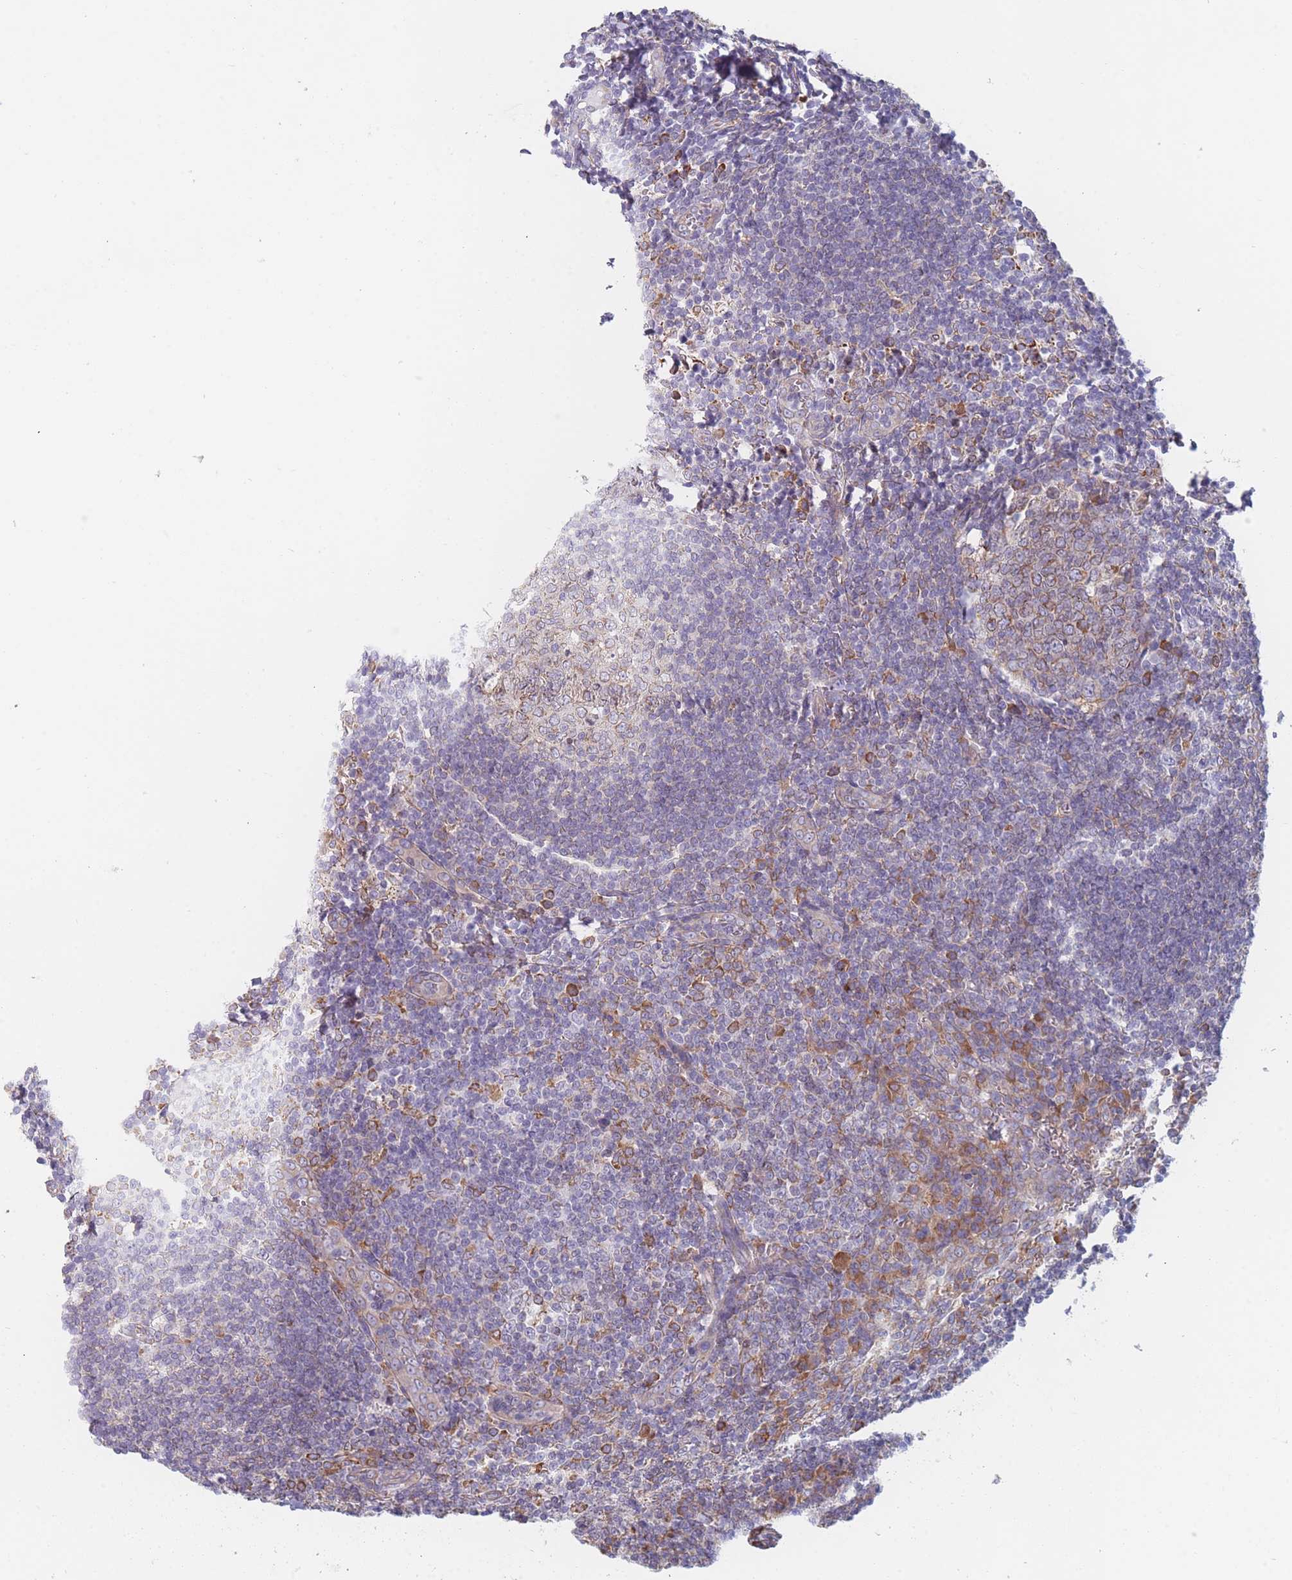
{"staining": {"intensity": "moderate", "quantity": "25%-75%", "location": "cytoplasmic/membranous"}, "tissue": "tonsil", "cell_type": "Germinal center cells", "image_type": "normal", "snomed": [{"axis": "morphology", "description": "Normal tissue, NOS"}, {"axis": "topography", "description": "Tonsil"}], "caption": "This image reveals IHC staining of benign tonsil, with medium moderate cytoplasmic/membranous expression in about 25%-75% of germinal center cells.", "gene": "OR7C2", "patient": {"sex": "male", "age": 27}}